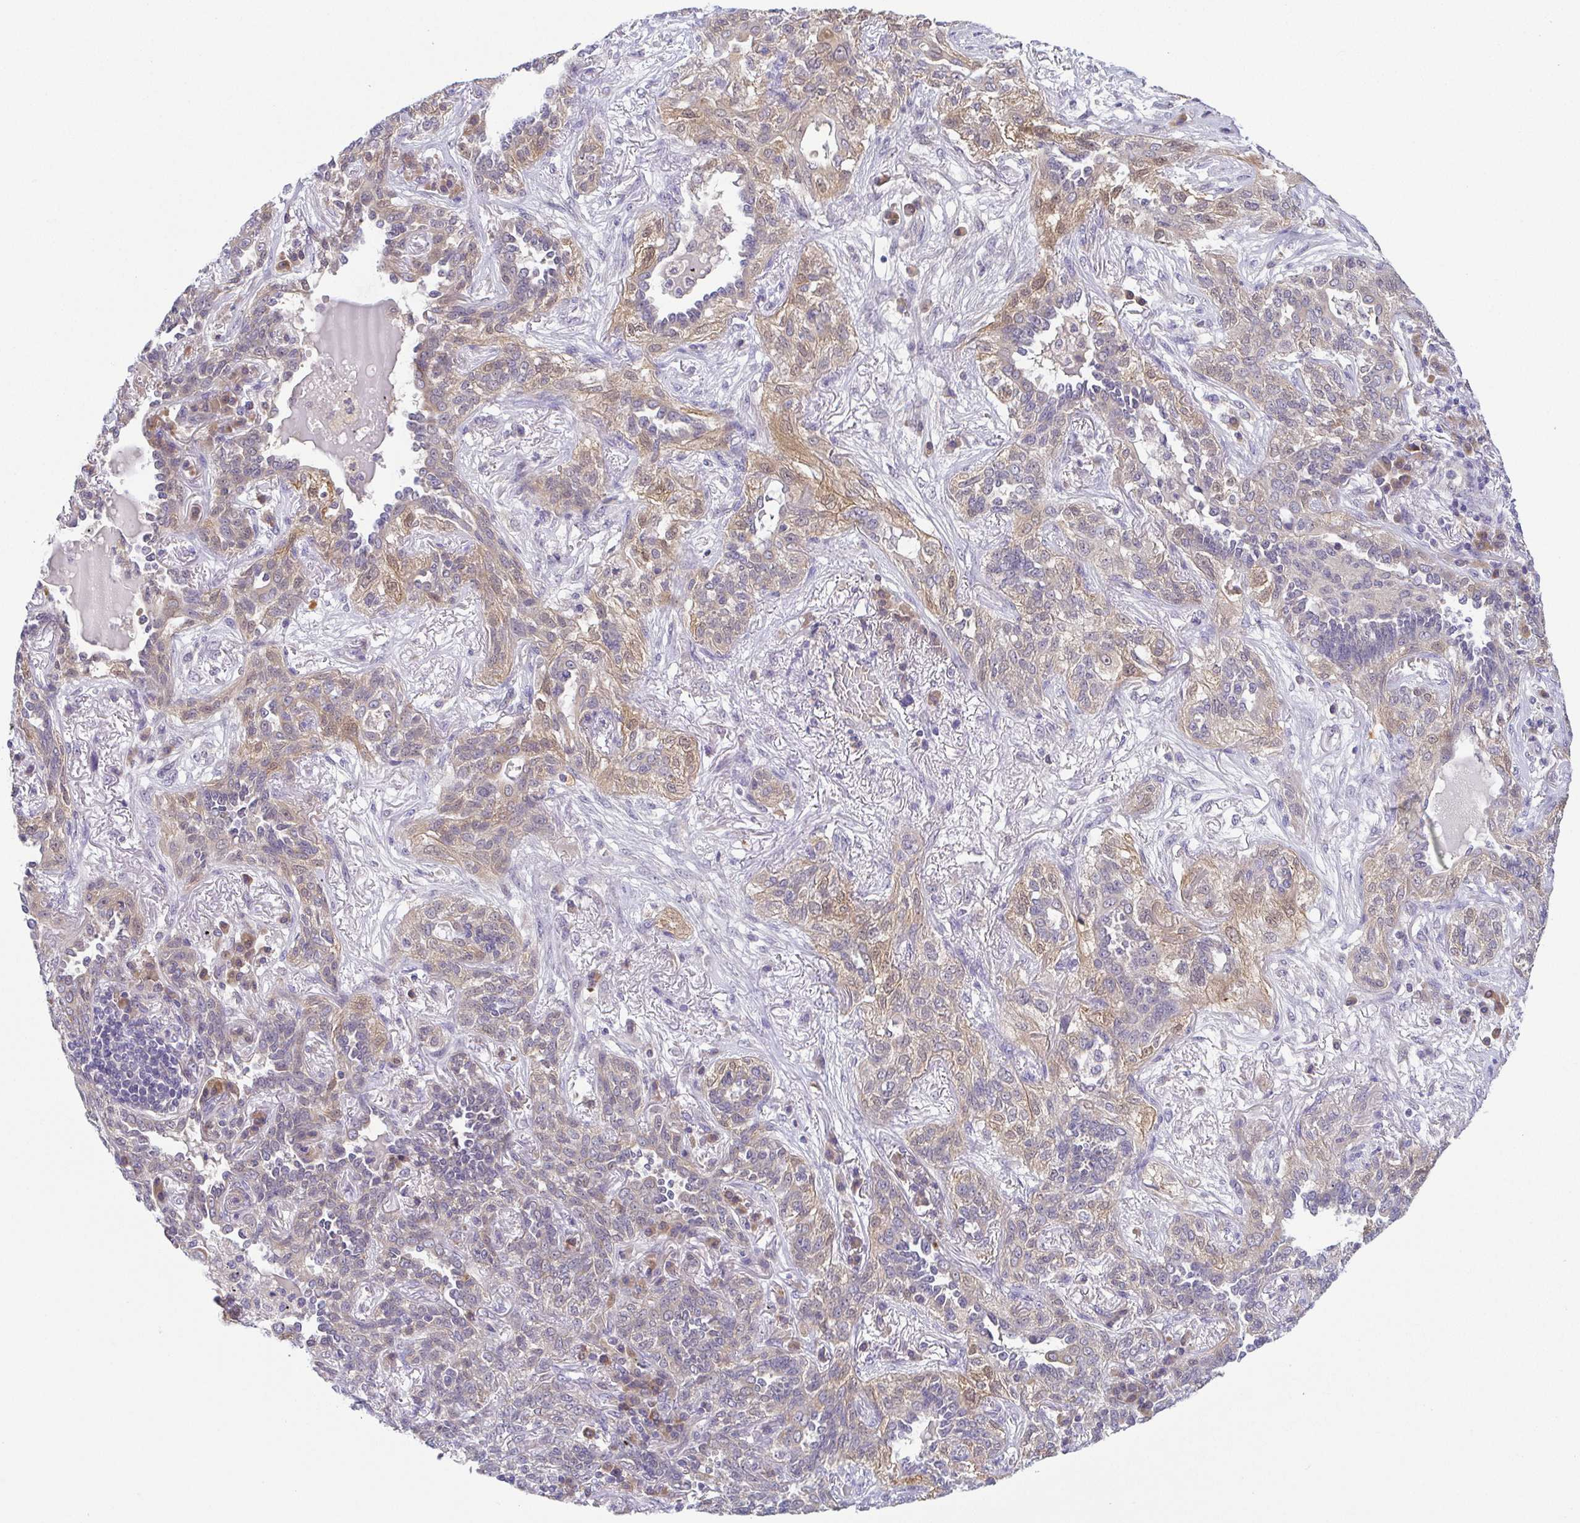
{"staining": {"intensity": "weak", "quantity": "25%-75%", "location": "cytoplasmic/membranous"}, "tissue": "lung cancer", "cell_type": "Tumor cells", "image_type": "cancer", "snomed": [{"axis": "morphology", "description": "Squamous cell carcinoma, NOS"}, {"axis": "topography", "description": "Lung"}], "caption": "High-magnification brightfield microscopy of lung squamous cell carcinoma stained with DAB (3,3'-diaminobenzidine) (brown) and counterstained with hematoxylin (blue). tumor cells exhibit weak cytoplasmic/membranous positivity is identified in approximately25%-75% of cells.", "gene": "BCL2L1", "patient": {"sex": "female", "age": 70}}